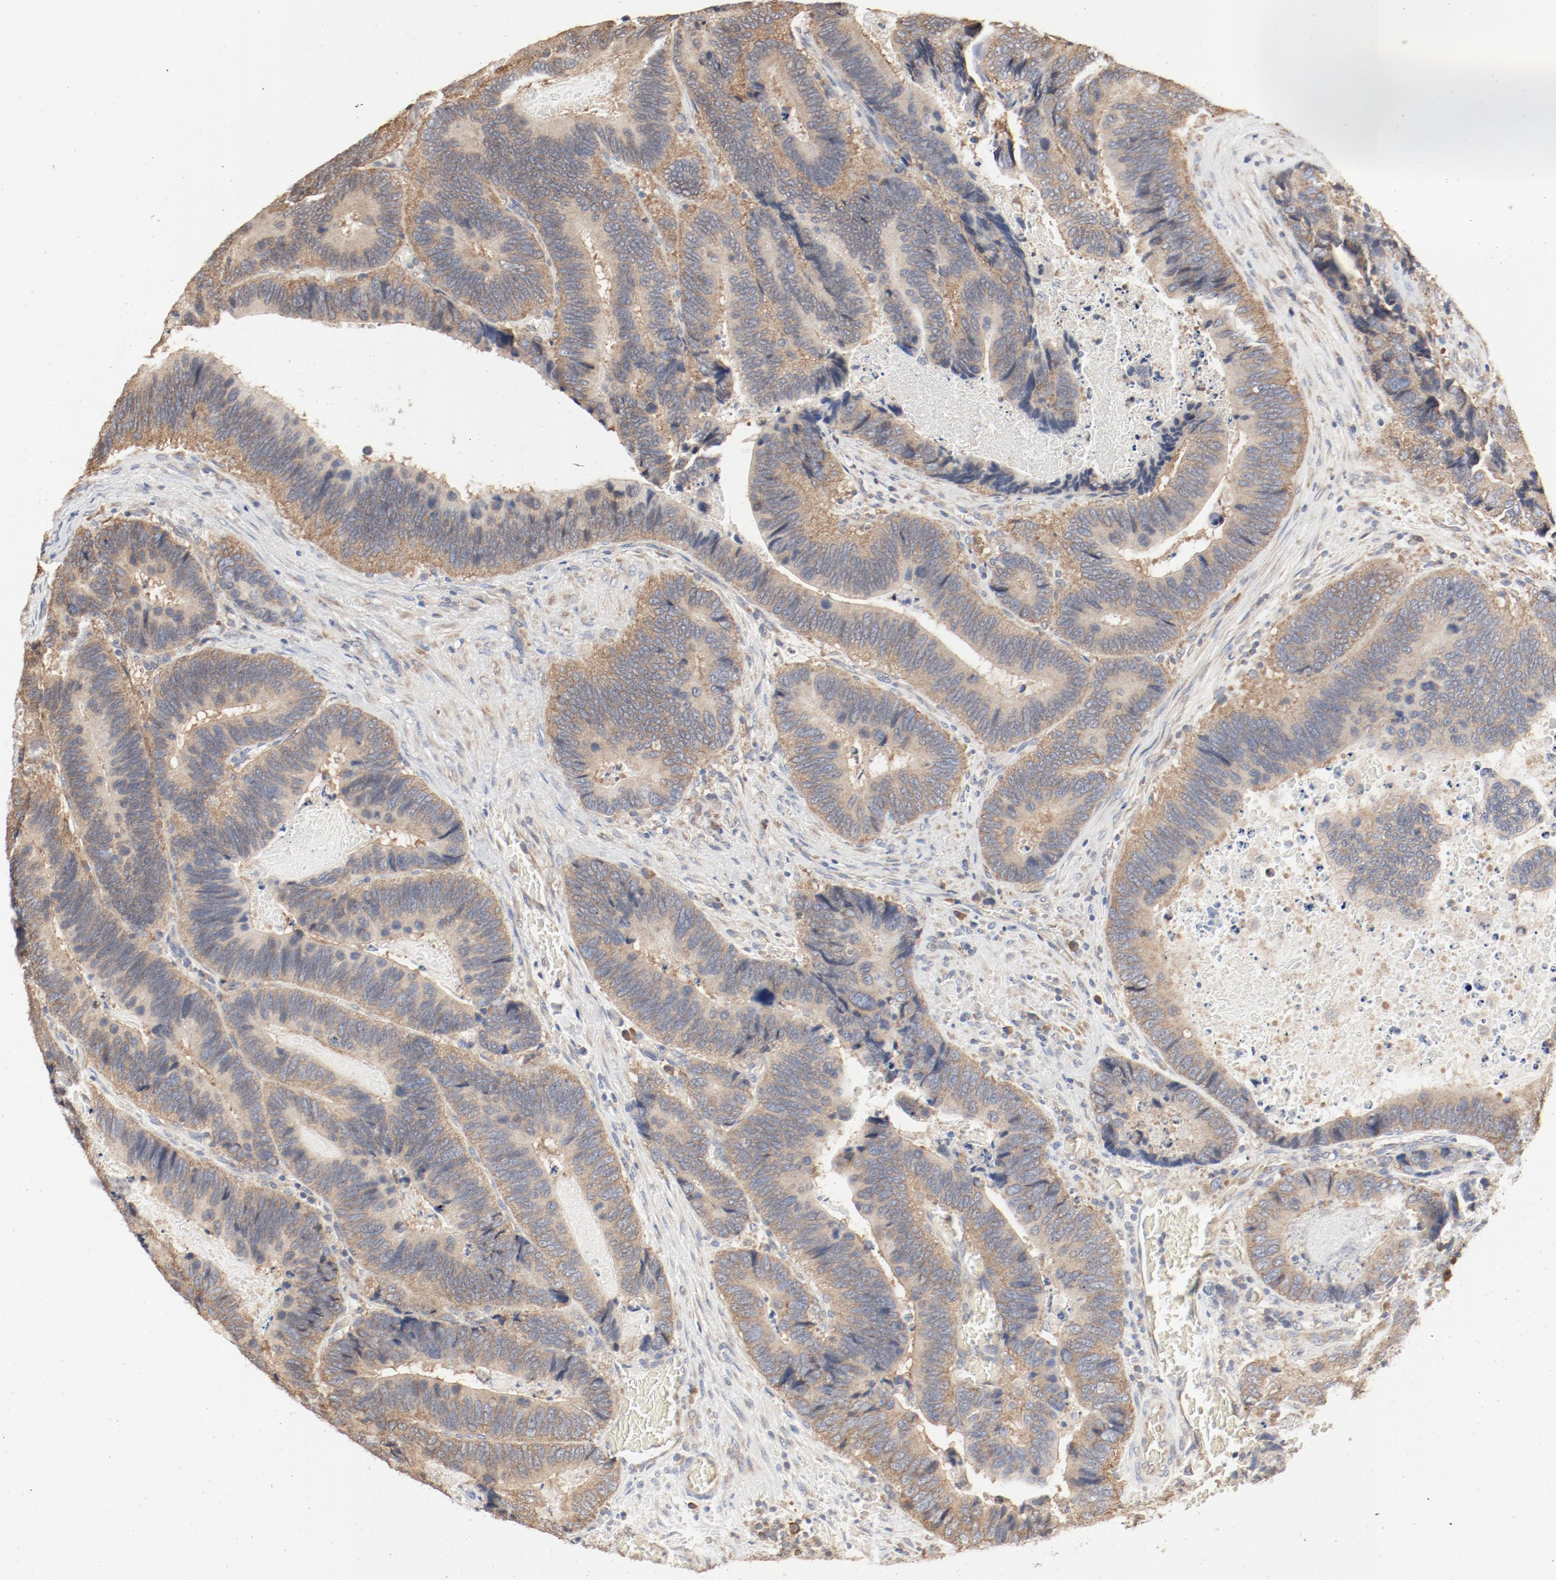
{"staining": {"intensity": "moderate", "quantity": ">75%", "location": "cytoplasmic/membranous"}, "tissue": "colorectal cancer", "cell_type": "Tumor cells", "image_type": "cancer", "snomed": [{"axis": "morphology", "description": "Adenocarcinoma, NOS"}, {"axis": "topography", "description": "Colon"}], "caption": "Immunohistochemical staining of human colorectal cancer demonstrates medium levels of moderate cytoplasmic/membranous positivity in about >75% of tumor cells.", "gene": "RPS6", "patient": {"sex": "male", "age": 72}}